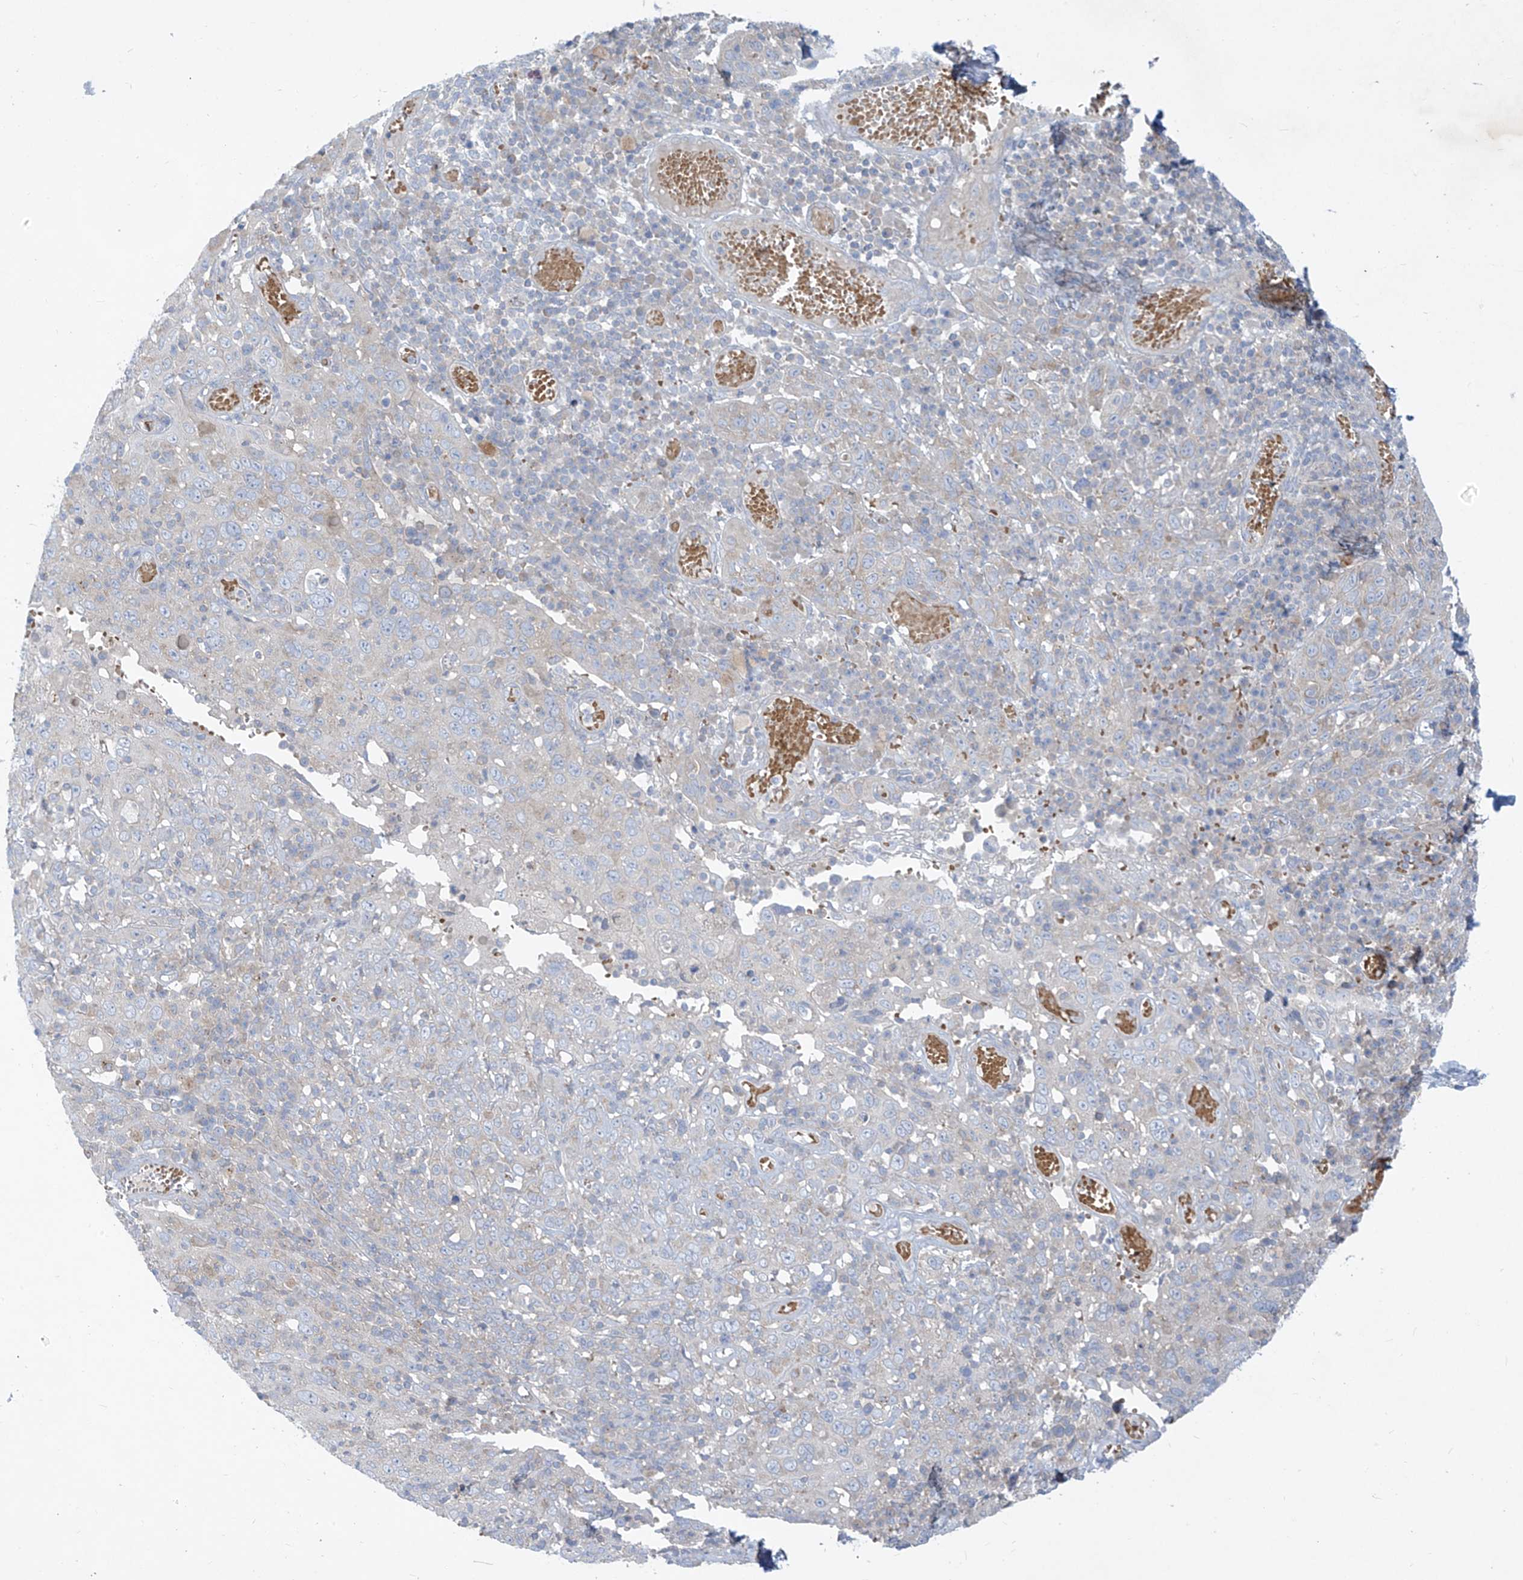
{"staining": {"intensity": "negative", "quantity": "none", "location": "none"}, "tissue": "cervical cancer", "cell_type": "Tumor cells", "image_type": "cancer", "snomed": [{"axis": "morphology", "description": "Squamous cell carcinoma, NOS"}, {"axis": "topography", "description": "Cervix"}], "caption": "Tumor cells show no significant expression in cervical cancer. (DAB immunohistochemistry, high magnification).", "gene": "DGKQ", "patient": {"sex": "female", "age": 46}}